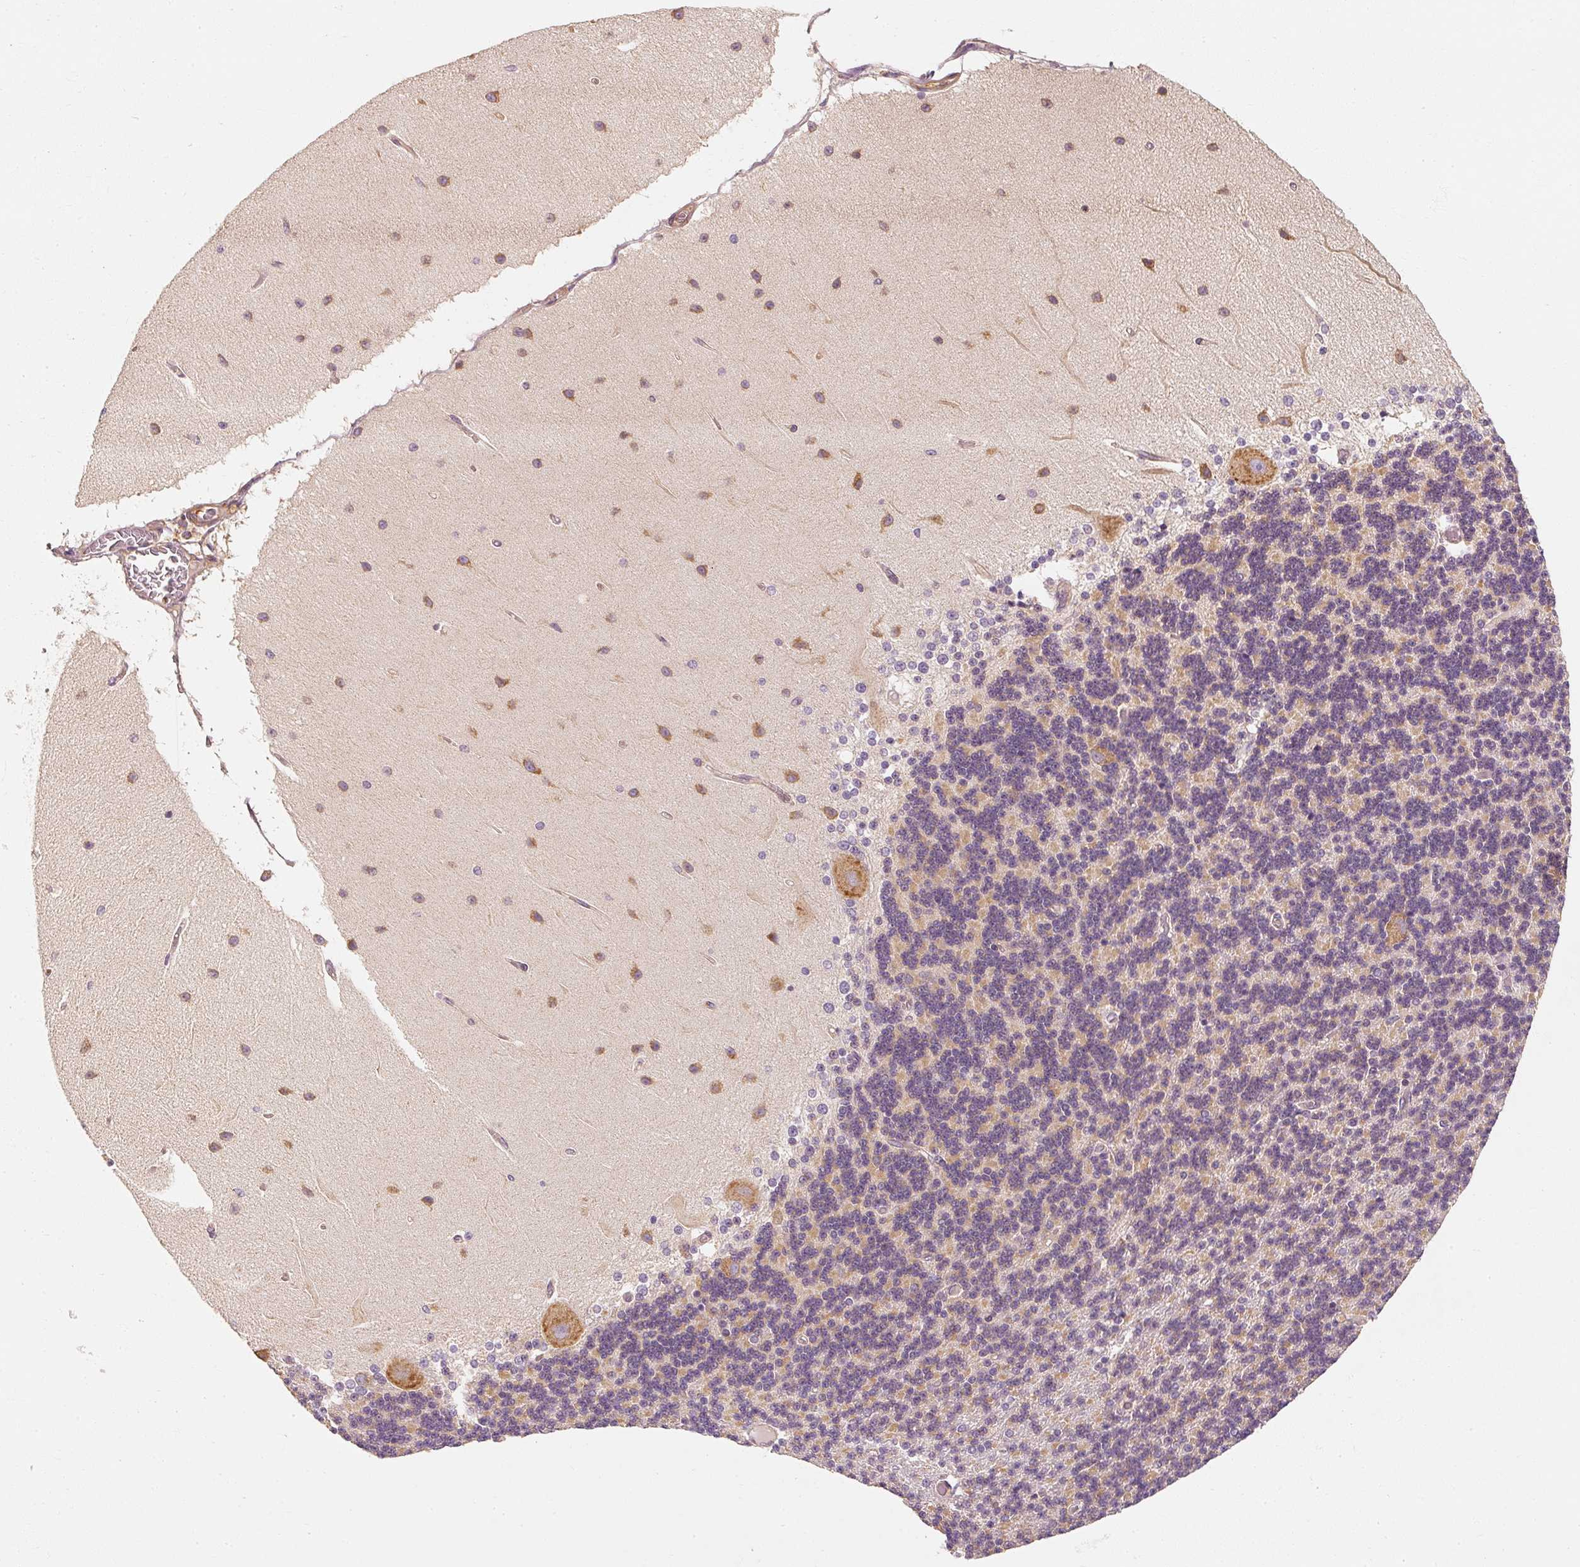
{"staining": {"intensity": "moderate", "quantity": "25%-75%", "location": "cytoplasmic/membranous"}, "tissue": "cerebellum", "cell_type": "Cells in granular layer", "image_type": "normal", "snomed": [{"axis": "morphology", "description": "Normal tissue, NOS"}, {"axis": "topography", "description": "Cerebellum"}], "caption": "A brown stain shows moderate cytoplasmic/membranous staining of a protein in cells in granular layer of unremarkable cerebellum. (DAB (3,3'-diaminobenzidine) = brown stain, brightfield microscopy at high magnification).", "gene": "TOMM40", "patient": {"sex": "female", "age": 54}}